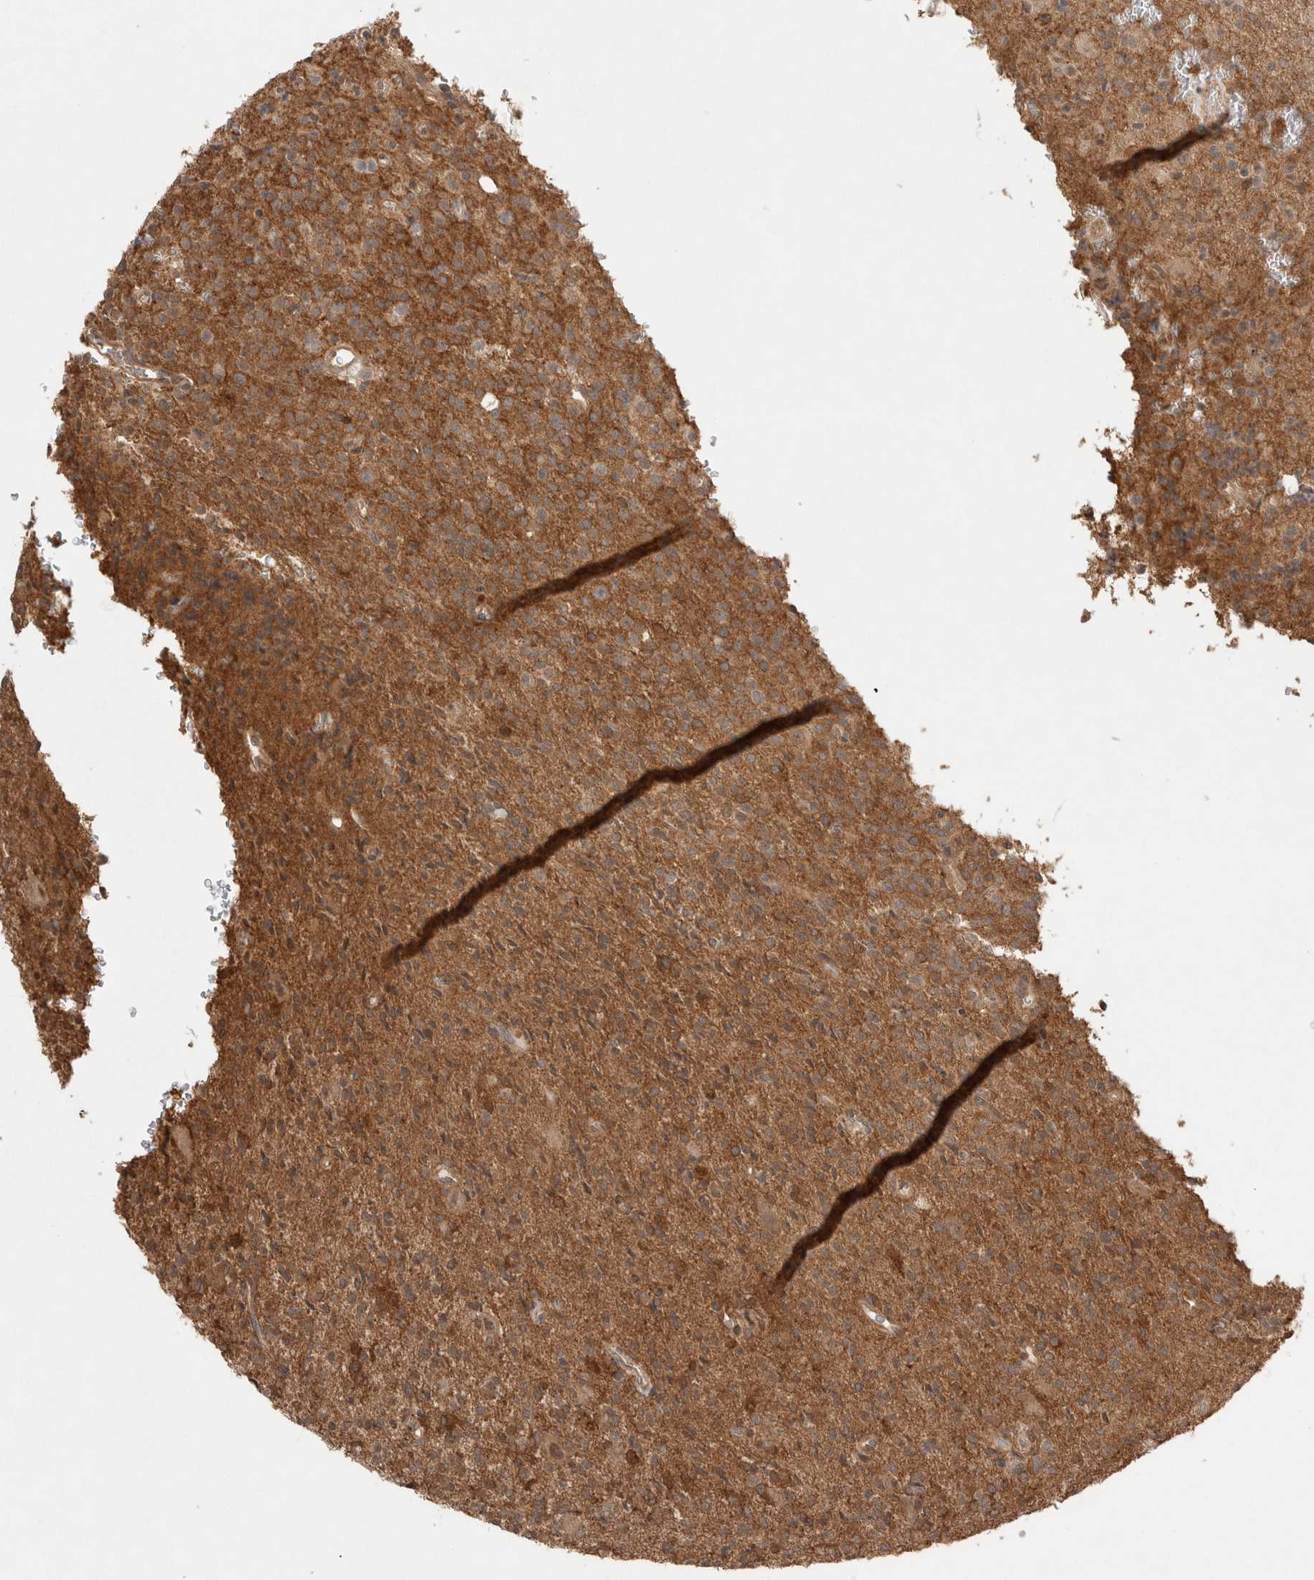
{"staining": {"intensity": "moderate", "quantity": ">75%", "location": "cytoplasmic/membranous"}, "tissue": "glioma", "cell_type": "Tumor cells", "image_type": "cancer", "snomed": [{"axis": "morphology", "description": "Glioma, malignant, High grade"}, {"axis": "topography", "description": "Brain"}], "caption": "Brown immunohistochemical staining in human malignant high-grade glioma demonstrates moderate cytoplasmic/membranous expression in approximately >75% of tumor cells. Using DAB (brown) and hematoxylin (blue) stains, captured at high magnification using brightfield microscopy.", "gene": "WIPF2", "patient": {"sex": "male", "age": 34}}